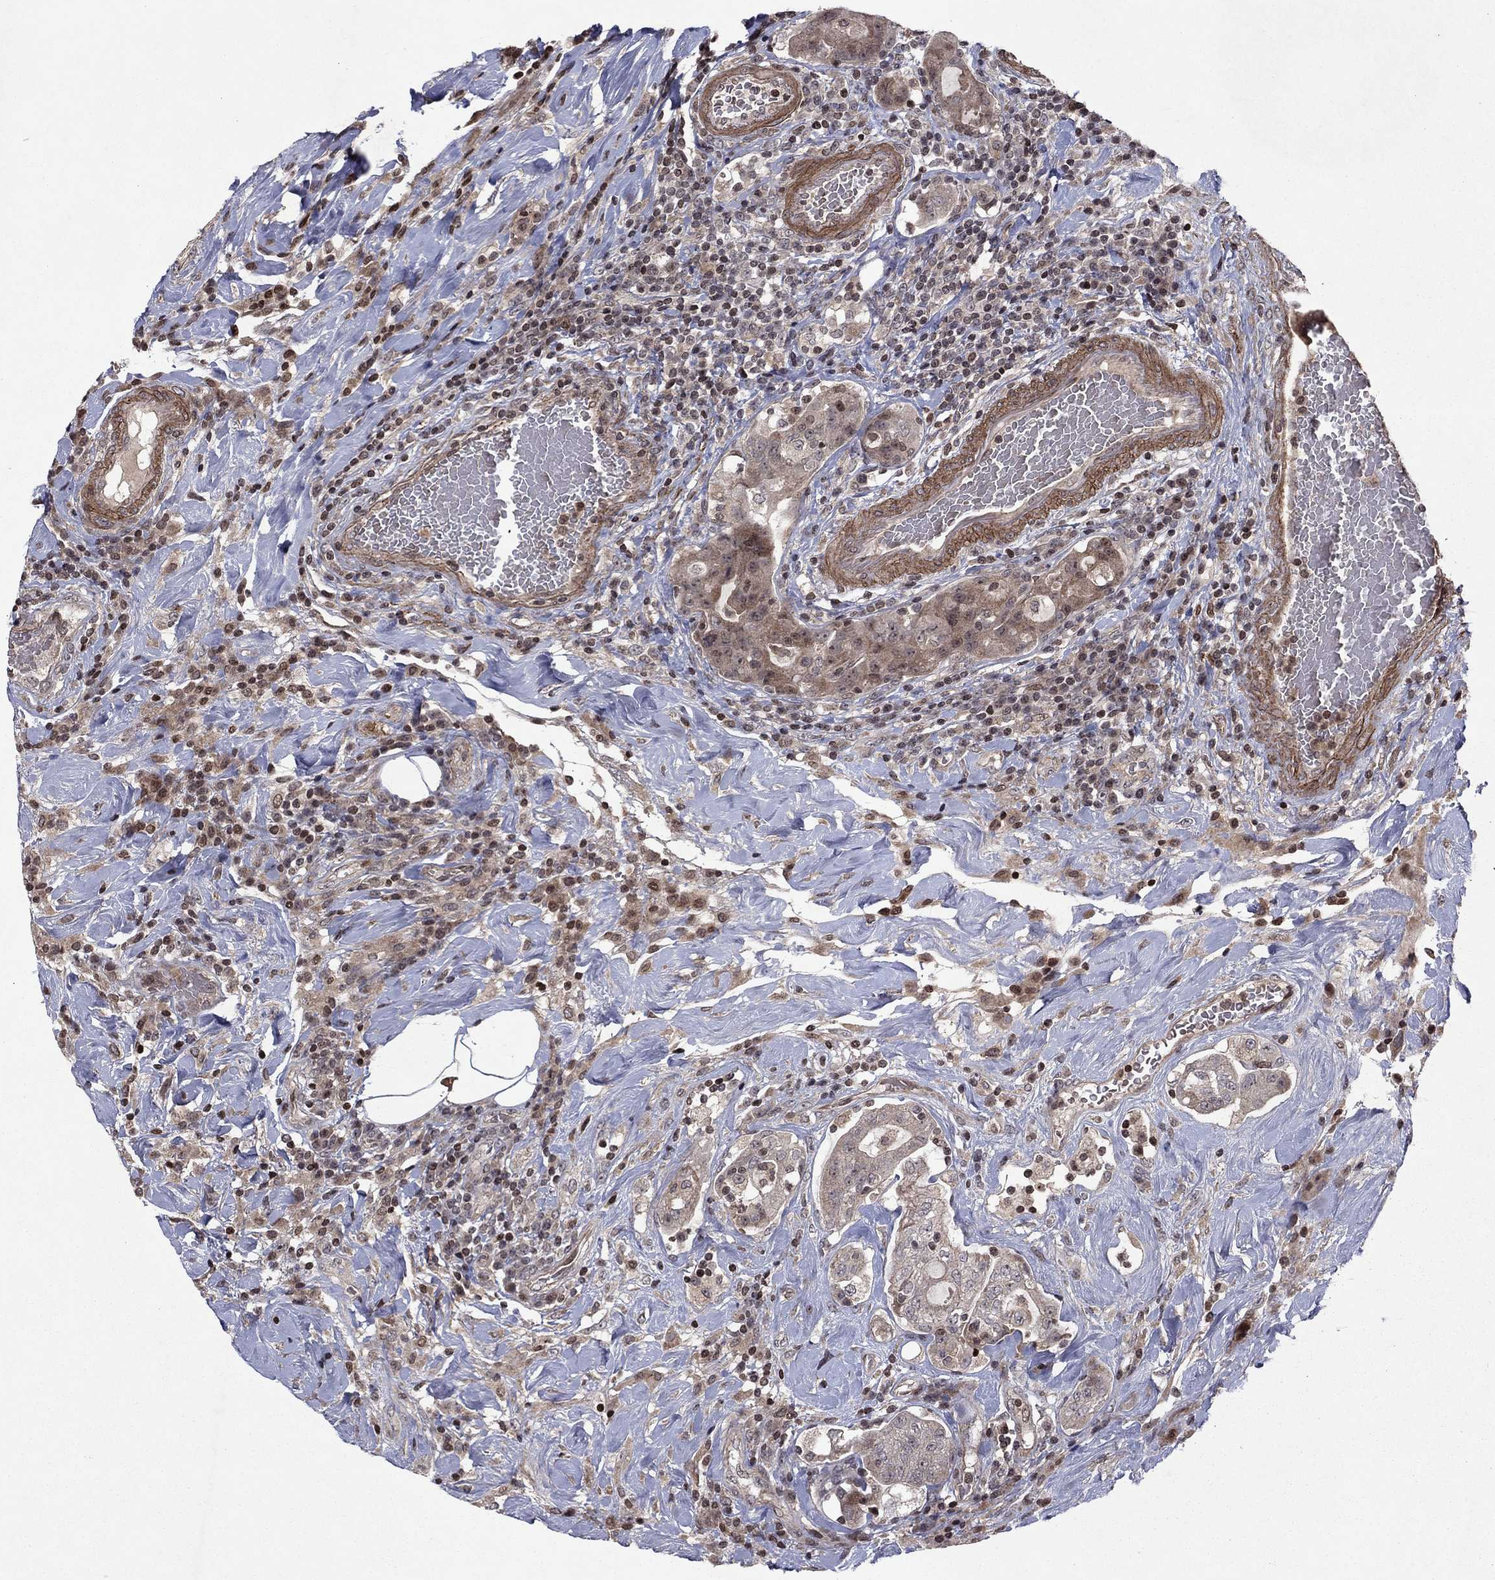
{"staining": {"intensity": "weak", "quantity": "25%-75%", "location": "cytoplasmic/membranous"}, "tissue": "colorectal cancer", "cell_type": "Tumor cells", "image_type": "cancer", "snomed": [{"axis": "morphology", "description": "Adenocarcinoma, NOS"}, {"axis": "topography", "description": "Colon"}], "caption": "The photomicrograph shows immunohistochemical staining of colorectal adenocarcinoma. There is weak cytoplasmic/membranous staining is present in about 25%-75% of tumor cells. (brown staining indicates protein expression, while blue staining denotes nuclei).", "gene": "SORBS1", "patient": {"sex": "female", "age": 69}}